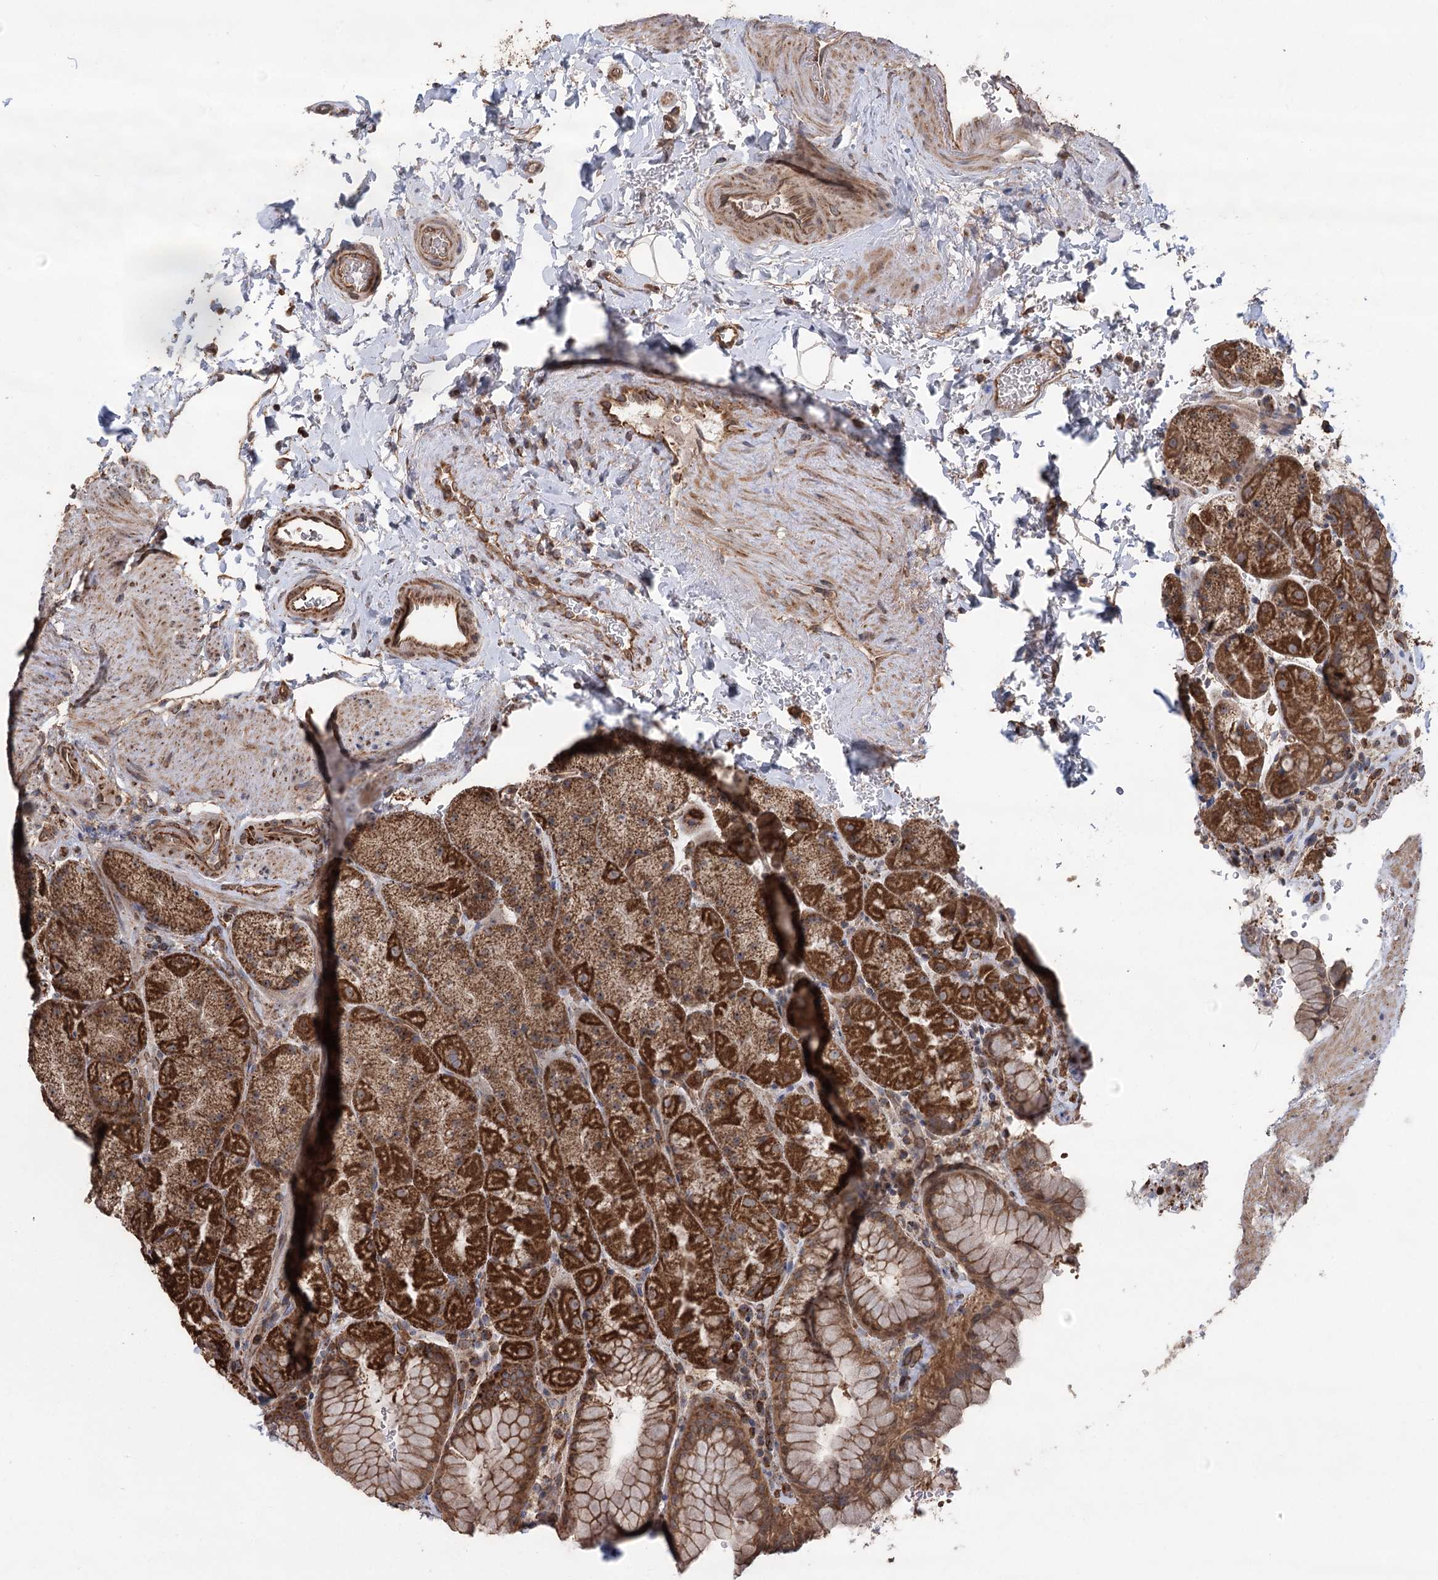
{"staining": {"intensity": "strong", "quantity": ">75%", "location": "cytoplasmic/membranous"}, "tissue": "stomach", "cell_type": "Glandular cells", "image_type": "normal", "snomed": [{"axis": "morphology", "description": "Normal tissue, NOS"}, {"axis": "topography", "description": "Stomach, upper"}, {"axis": "topography", "description": "Stomach, lower"}], "caption": "This is a histology image of IHC staining of benign stomach, which shows strong expression in the cytoplasmic/membranous of glandular cells.", "gene": "RWDD4", "patient": {"sex": "male", "age": 67}}